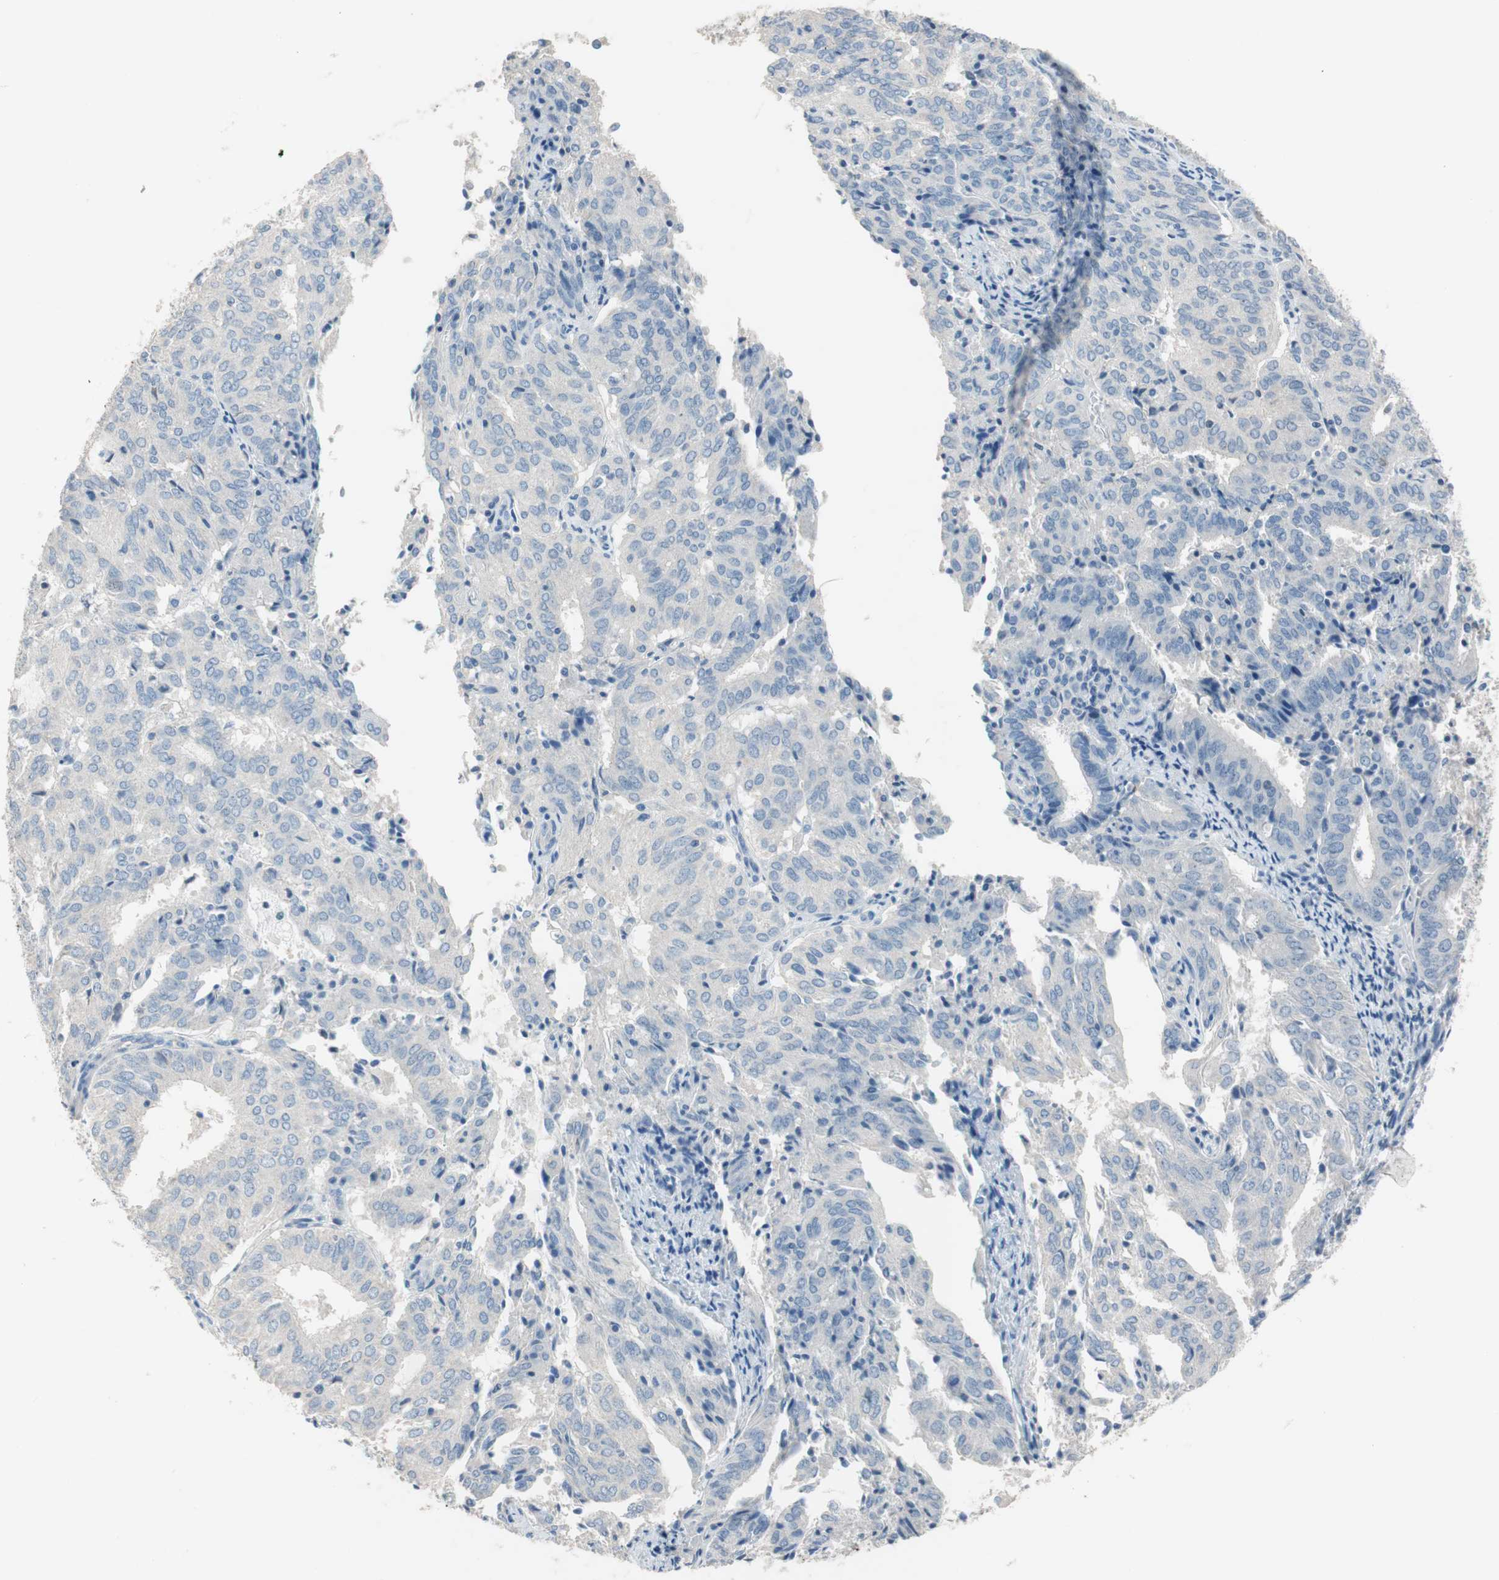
{"staining": {"intensity": "negative", "quantity": "none", "location": "none"}, "tissue": "endometrial cancer", "cell_type": "Tumor cells", "image_type": "cancer", "snomed": [{"axis": "morphology", "description": "Adenocarcinoma, NOS"}, {"axis": "topography", "description": "Uterus"}], "caption": "Tumor cells are negative for protein expression in human endometrial cancer. The staining was performed using DAB to visualize the protein expression in brown, while the nuclei were stained in blue with hematoxylin (Magnification: 20x).", "gene": "CPA3", "patient": {"sex": "female", "age": 60}}